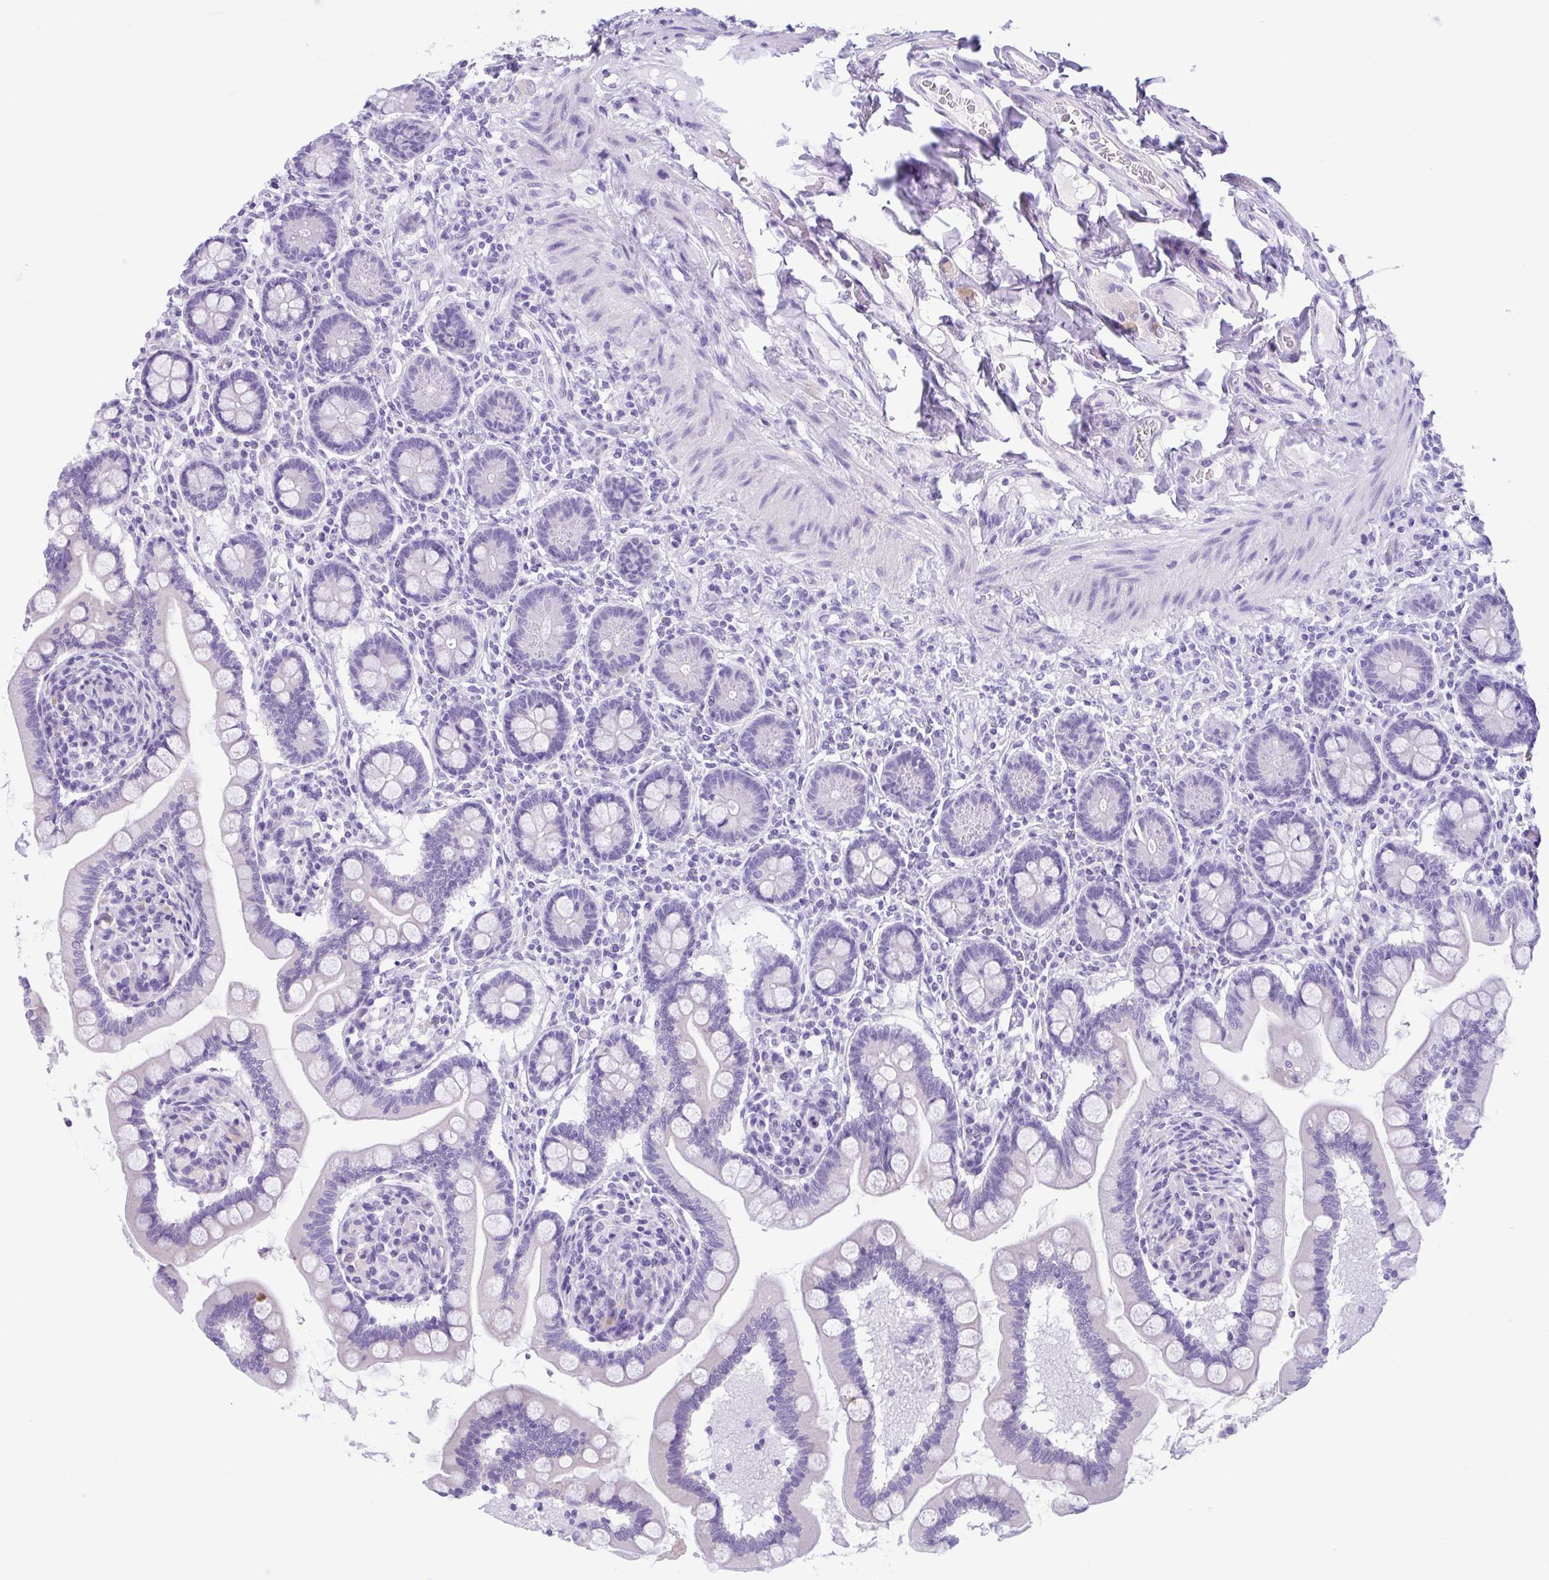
{"staining": {"intensity": "negative", "quantity": "none", "location": "none"}, "tissue": "small intestine", "cell_type": "Glandular cells", "image_type": "normal", "snomed": [{"axis": "morphology", "description": "Normal tissue, NOS"}, {"axis": "topography", "description": "Small intestine"}], "caption": "Unremarkable small intestine was stained to show a protein in brown. There is no significant expression in glandular cells. (DAB (3,3'-diaminobenzidine) IHC visualized using brightfield microscopy, high magnification).", "gene": "ENSG00000274792", "patient": {"sex": "female", "age": 64}}